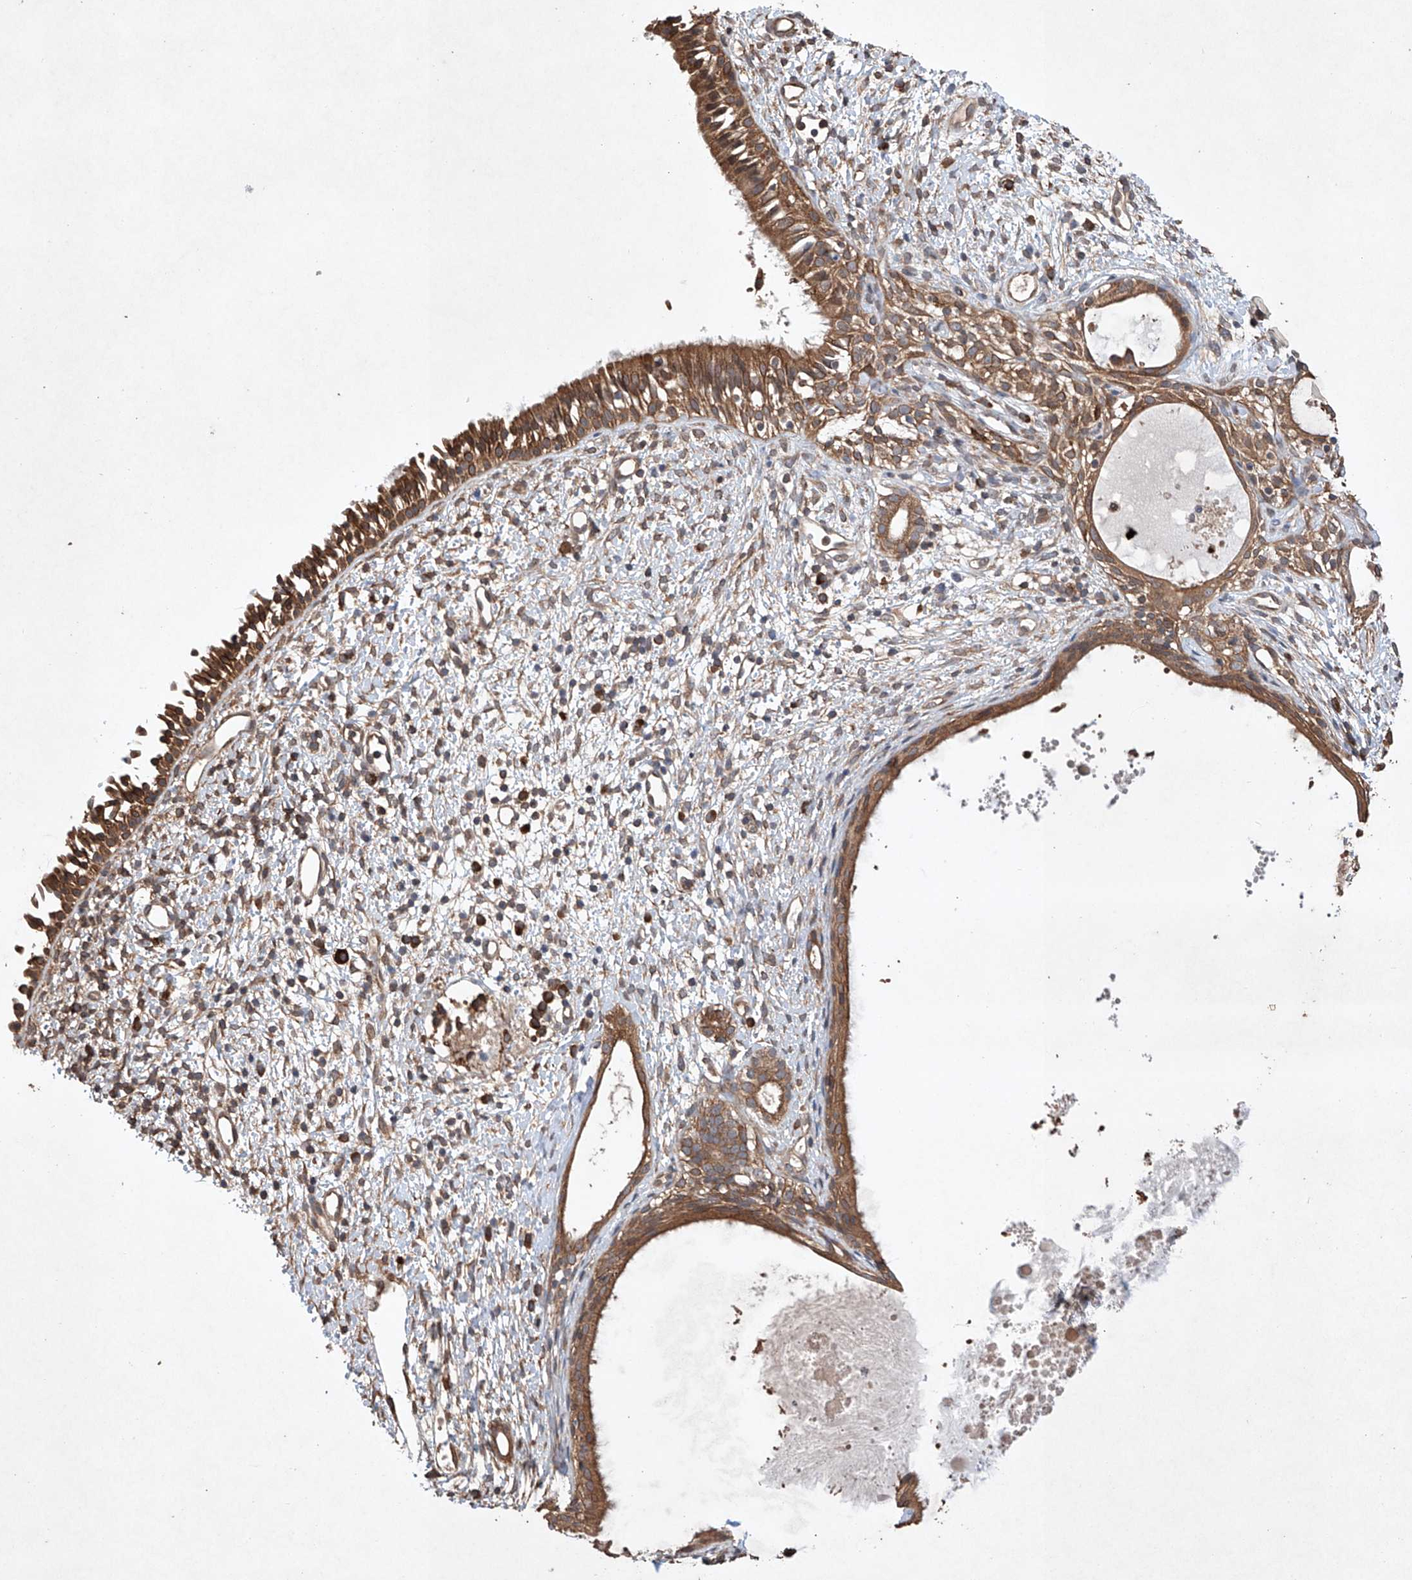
{"staining": {"intensity": "moderate", "quantity": ">75%", "location": "cytoplasmic/membranous"}, "tissue": "nasopharynx", "cell_type": "Respiratory epithelial cells", "image_type": "normal", "snomed": [{"axis": "morphology", "description": "Normal tissue, NOS"}, {"axis": "topography", "description": "Nasopharynx"}], "caption": "Nasopharynx stained for a protein (brown) shows moderate cytoplasmic/membranous positive expression in about >75% of respiratory epithelial cells.", "gene": "LURAP1", "patient": {"sex": "male", "age": 22}}